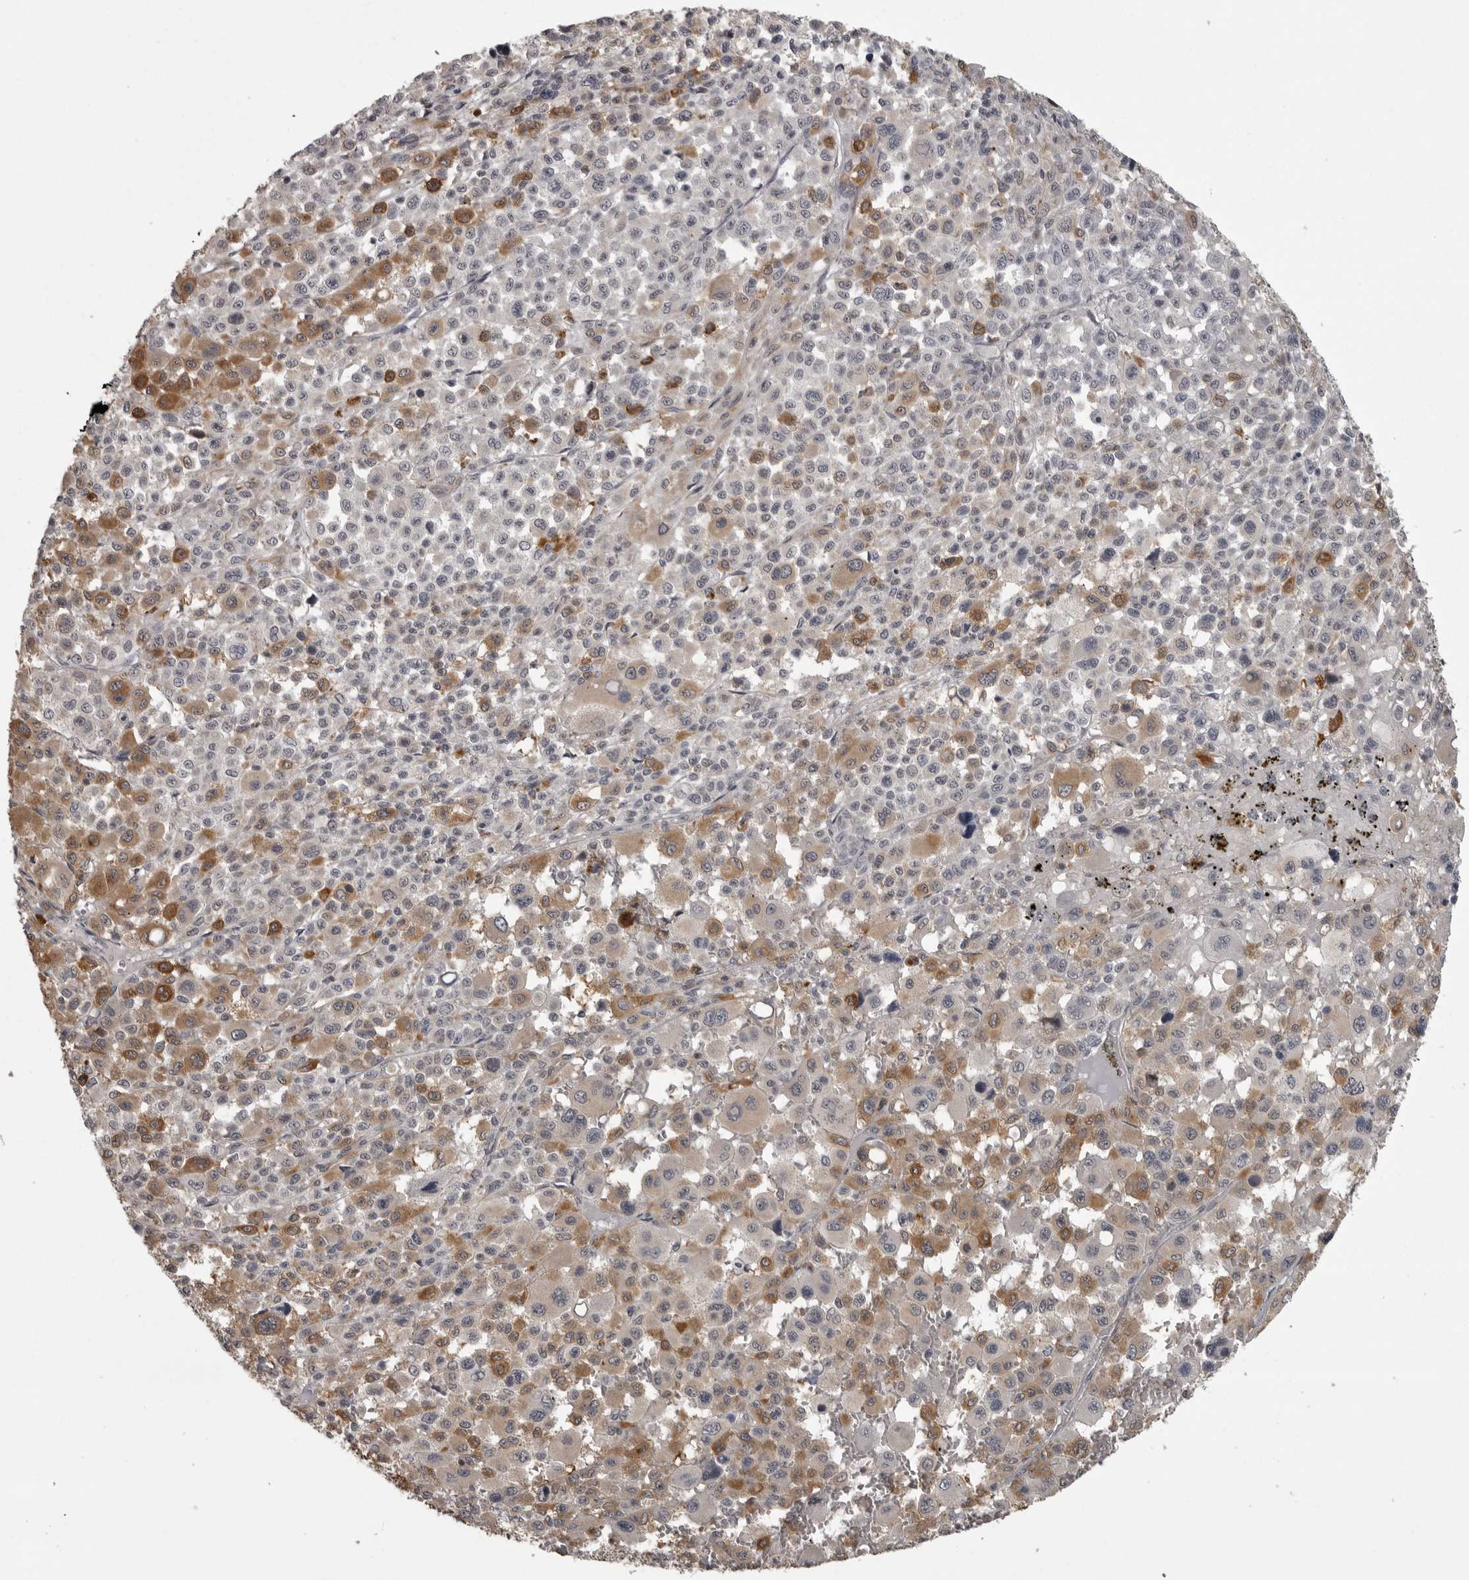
{"staining": {"intensity": "moderate", "quantity": "25%-75%", "location": "cytoplasmic/membranous"}, "tissue": "melanoma", "cell_type": "Tumor cells", "image_type": "cancer", "snomed": [{"axis": "morphology", "description": "Malignant melanoma, Metastatic site"}, {"axis": "topography", "description": "Skin"}], "caption": "A brown stain highlights moderate cytoplasmic/membranous staining of a protein in malignant melanoma (metastatic site) tumor cells.", "gene": "SNX16", "patient": {"sex": "female", "age": 74}}